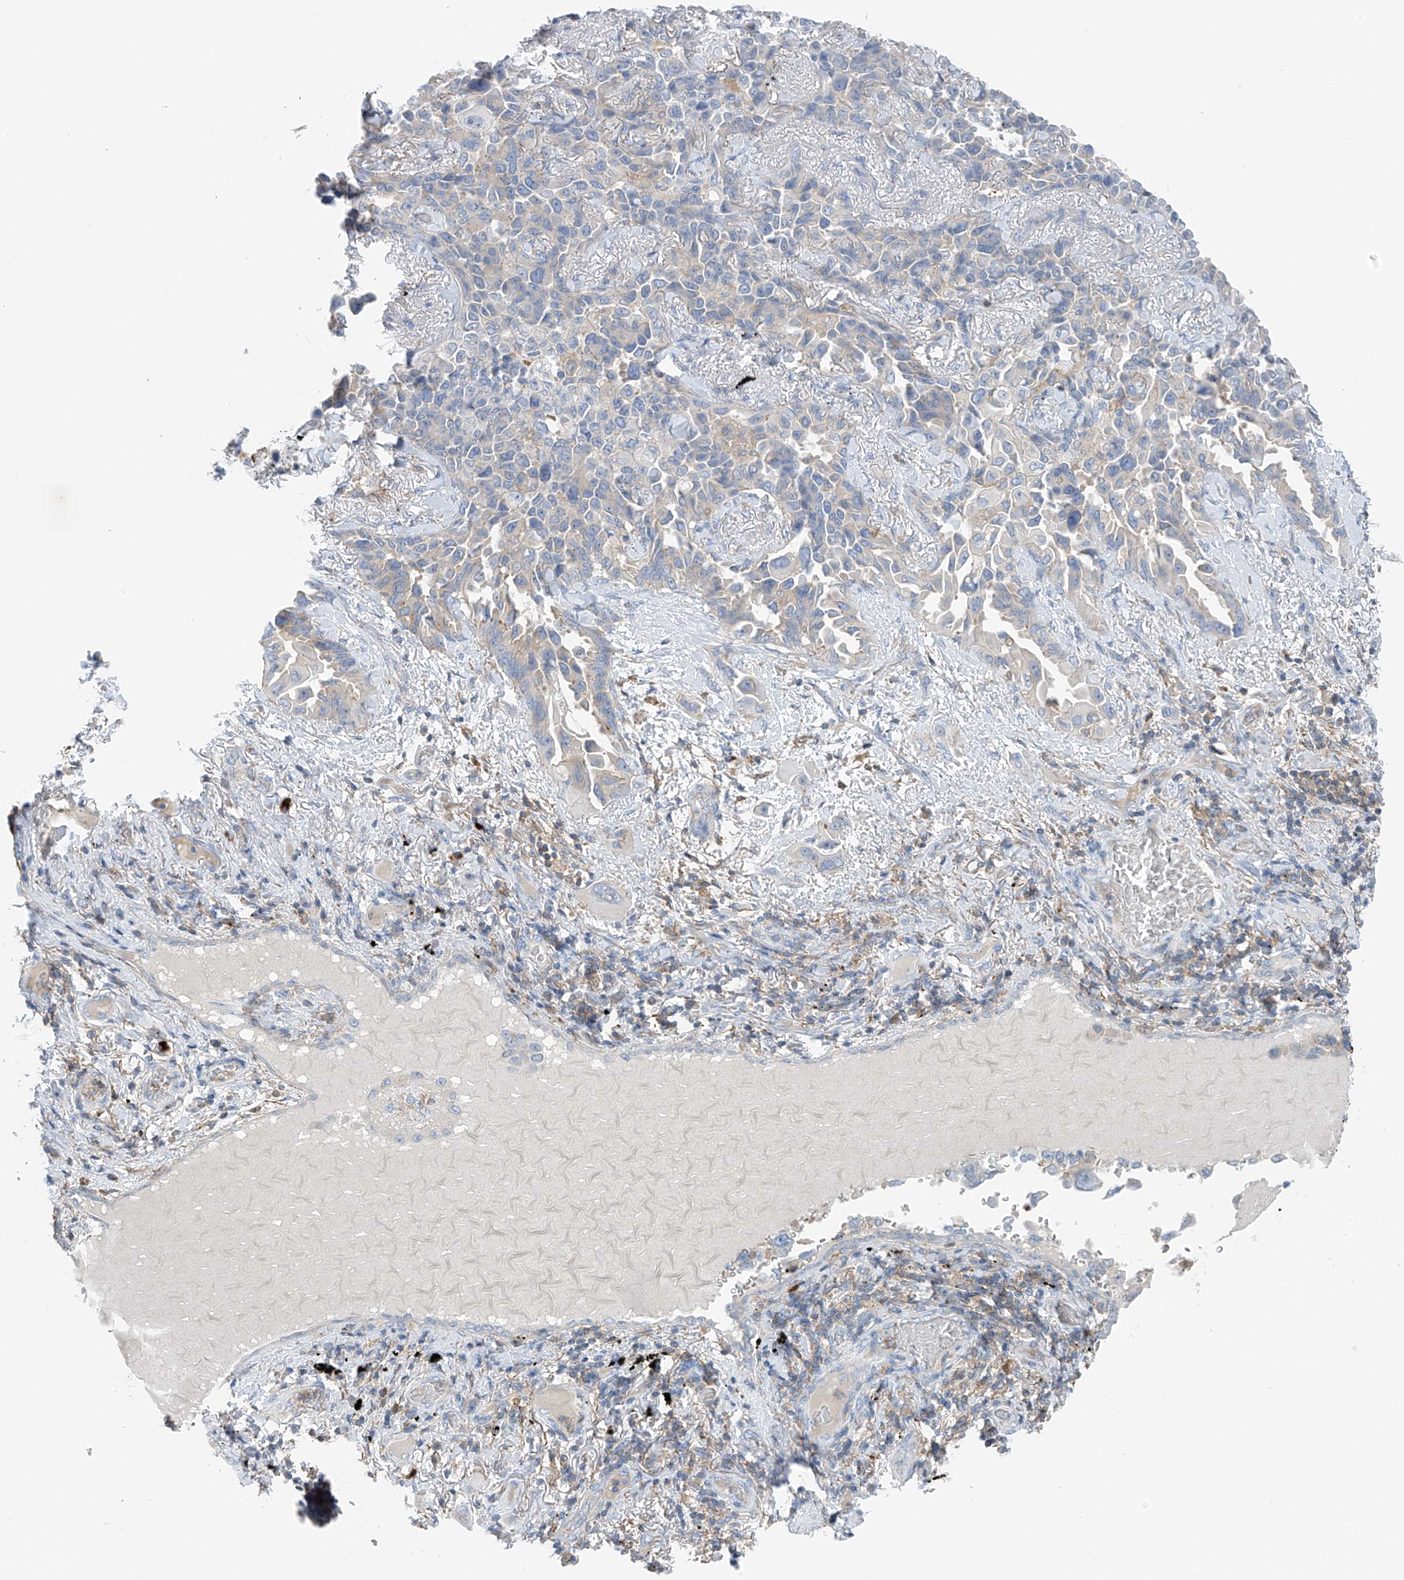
{"staining": {"intensity": "negative", "quantity": "none", "location": "none"}, "tissue": "lung cancer", "cell_type": "Tumor cells", "image_type": "cancer", "snomed": [{"axis": "morphology", "description": "Adenocarcinoma, NOS"}, {"axis": "topography", "description": "Lung"}], "caption": "IHC photomicrograph of lung adenocarcinoma stained for a protein (brown), which reveals no staining in tumor cells.", "gene": "NALCN", "patient": {"sex": "female", "age": 67}}